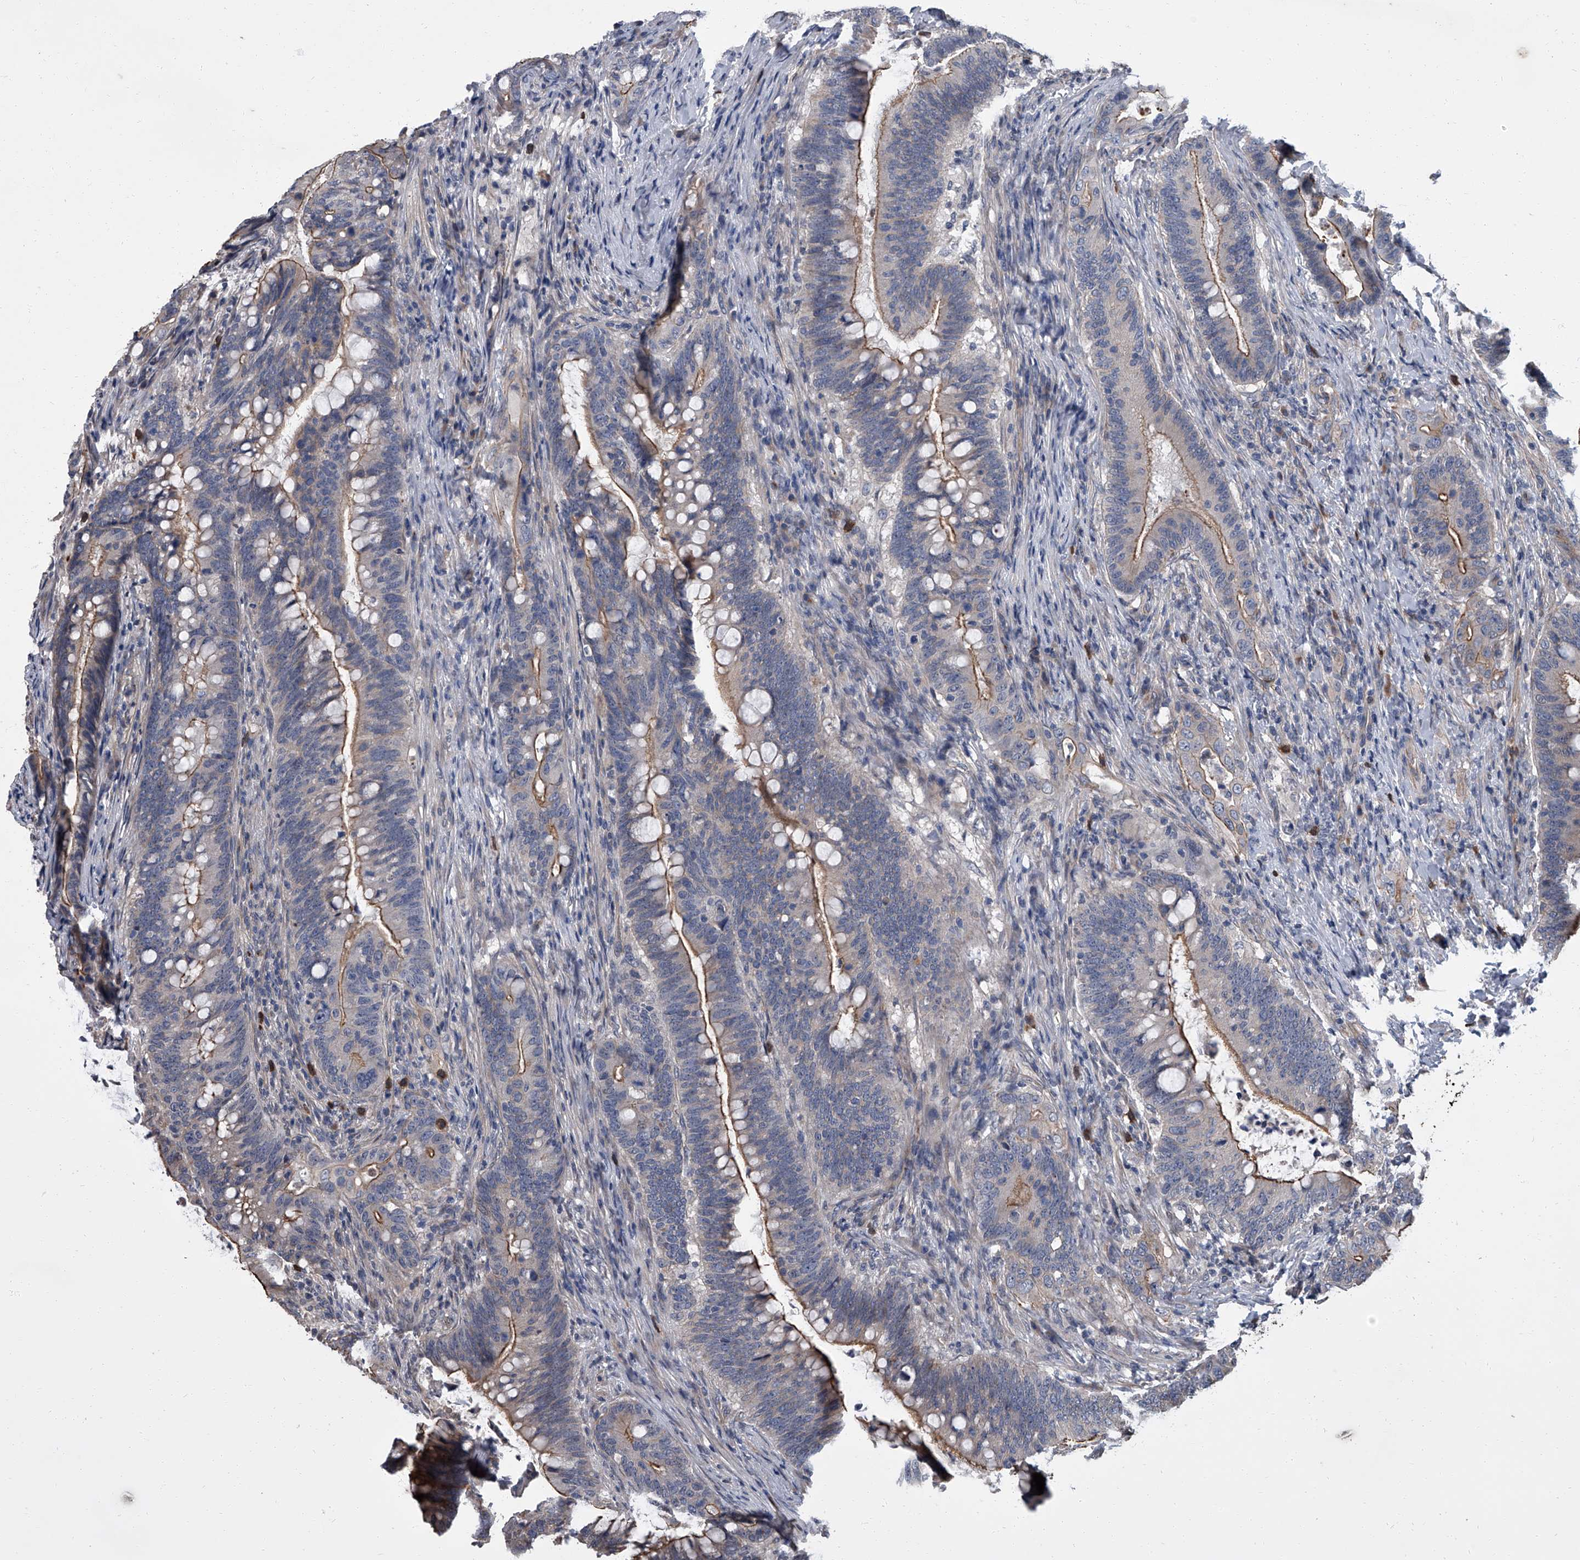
{"staining": {"intensity": "moderate", "quantity": "<25%", "location": "cytoplasmic/membranous"}, "tissue": "colorectal cancer", "cell_type": "Tumor cells", "image_type": "cancer", "snomed": [{"axis": "morphology", "description": "Adenocarcinoma, NOS"}, {"axis": "topography", "description": "Colon"}], "caption": "A low amount of moderate cytoplasmic/membranous expression is identified in approximately <25% of tumor cells in colorectal cancer tissue.", "gene": "SIRT4", "patient": {"sex": "female", "age": 66}}